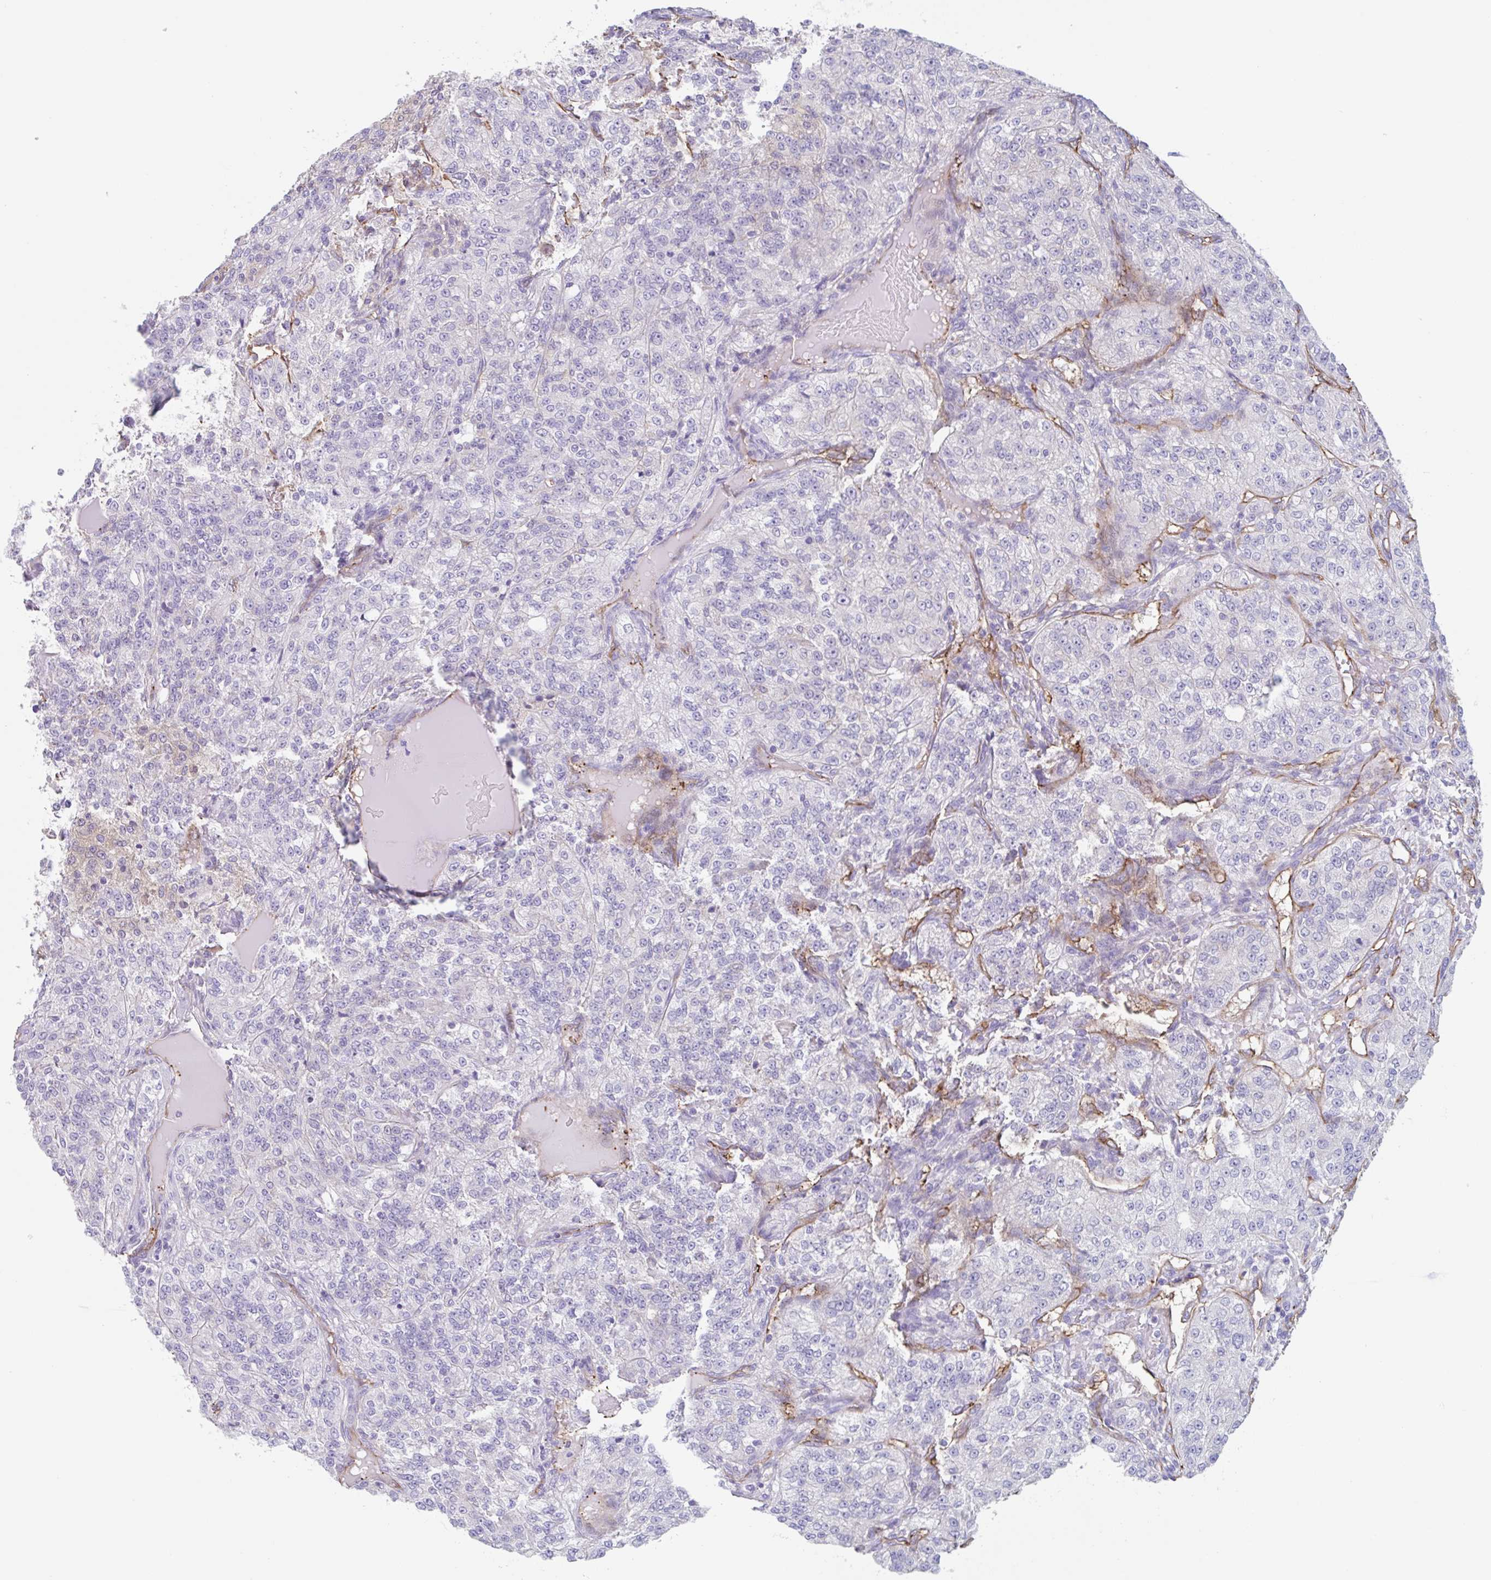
{"staining": {"intensity": "negative", "quantity": "none", "location": "none"}, "tissue": "renal cancer", "cell_type": "Tumor cells", "image_type": "cancer", "snomed": [{"axis": "morphology", "description": "Adenocarcinoma, NOS"}, {"axis": "topography", "description": "Kidney"}], "caption": "Human renal cancer stained for a protein using immunohistochemistry shows no positivity in tumor cells.", "gene": "EHD4", "patient": {"sex": "female", "age": 63}}